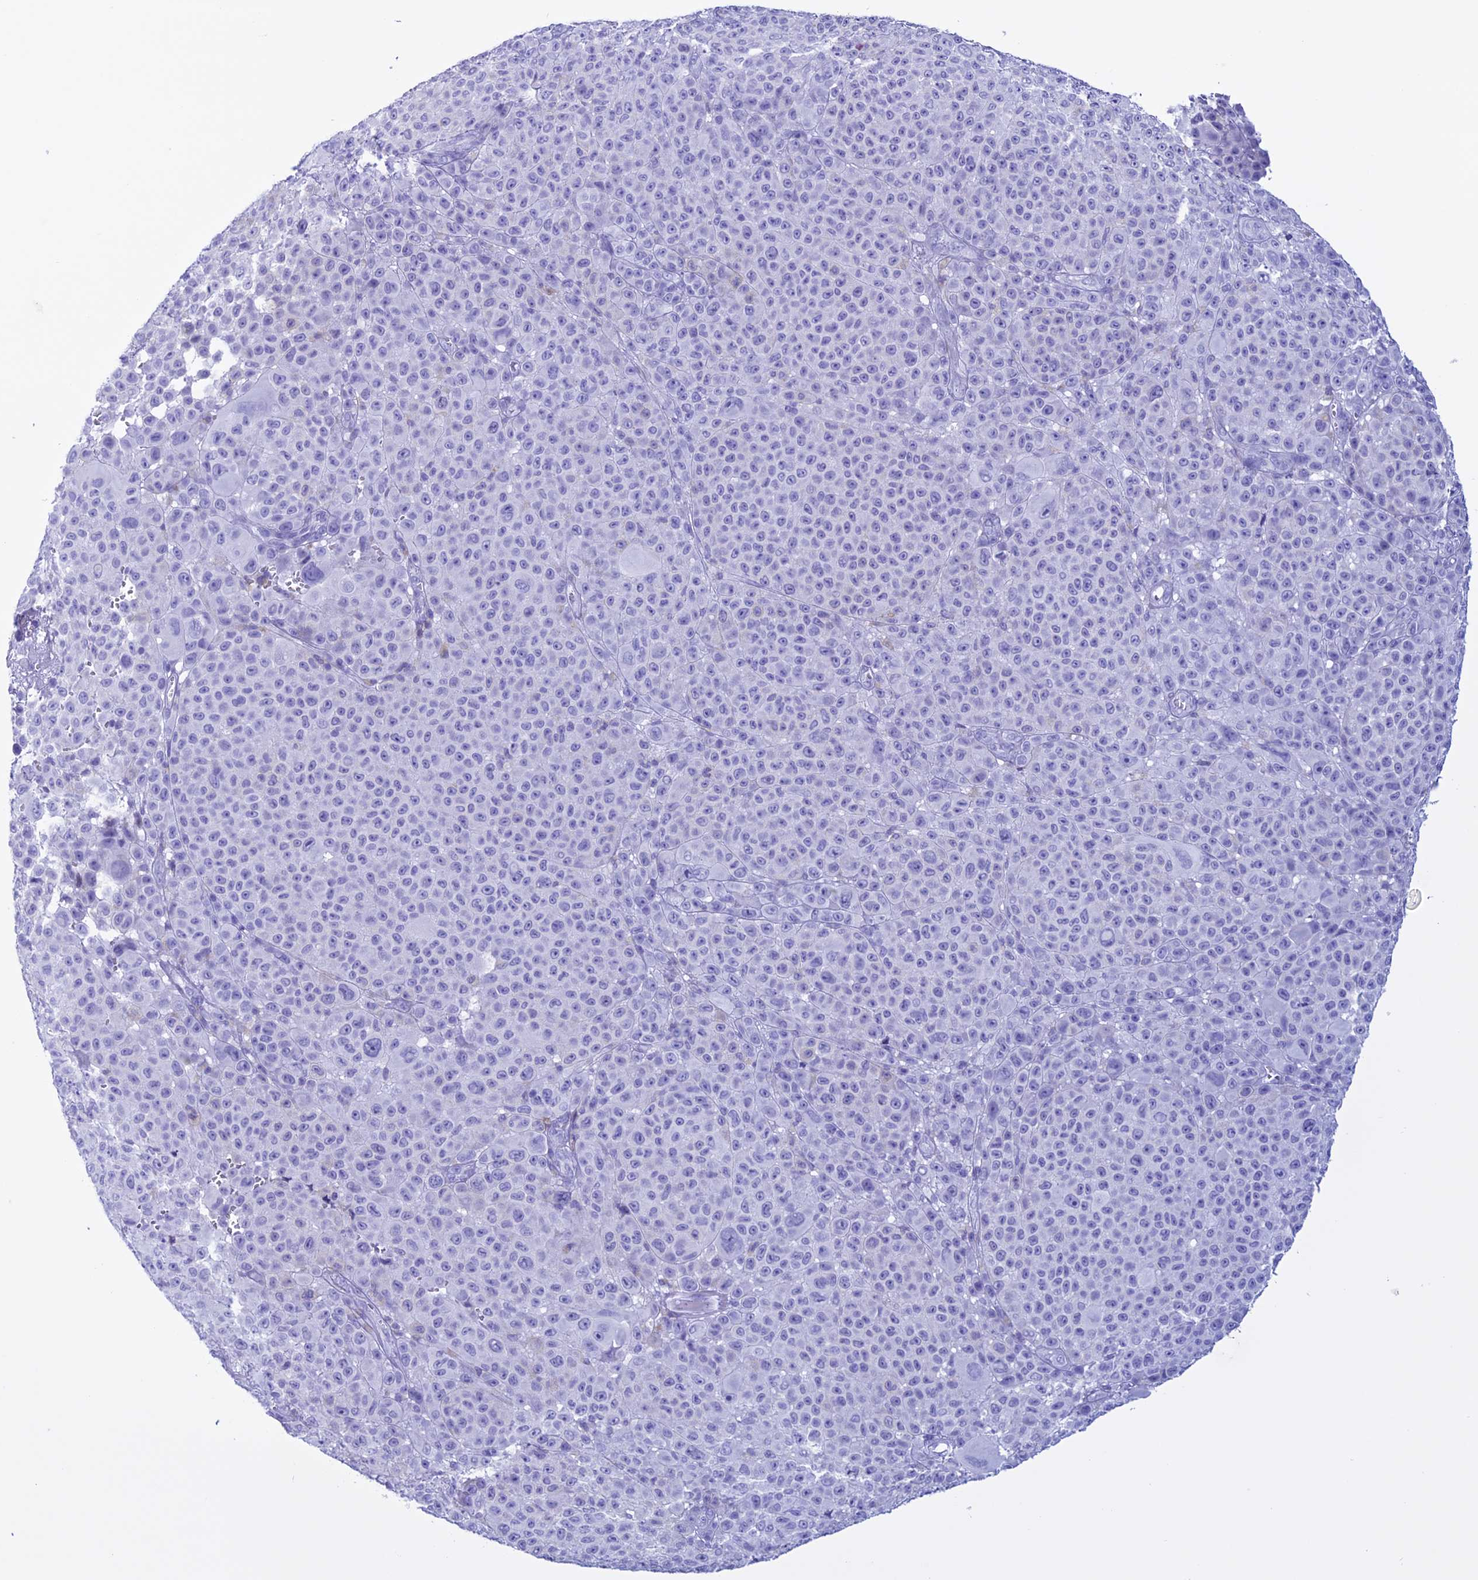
{"staining": {"intensity": "negative", "quantity": "none", "location": "none"}, "tissue": "melanoma", "cell_type": "Tumor cells", "image_type": "cancer", "snomed": [{"axis": "morphology", "description": "Malignant melanoma, NOS"}, {"axis": "topography", "description": "Skin"}], "caption": "Malignant melanoma was stained to show a protein in brown. There is no significant staining in tumor cells.", "gene": "MZB1", "patient": {"sex": "female", "age": 94}}